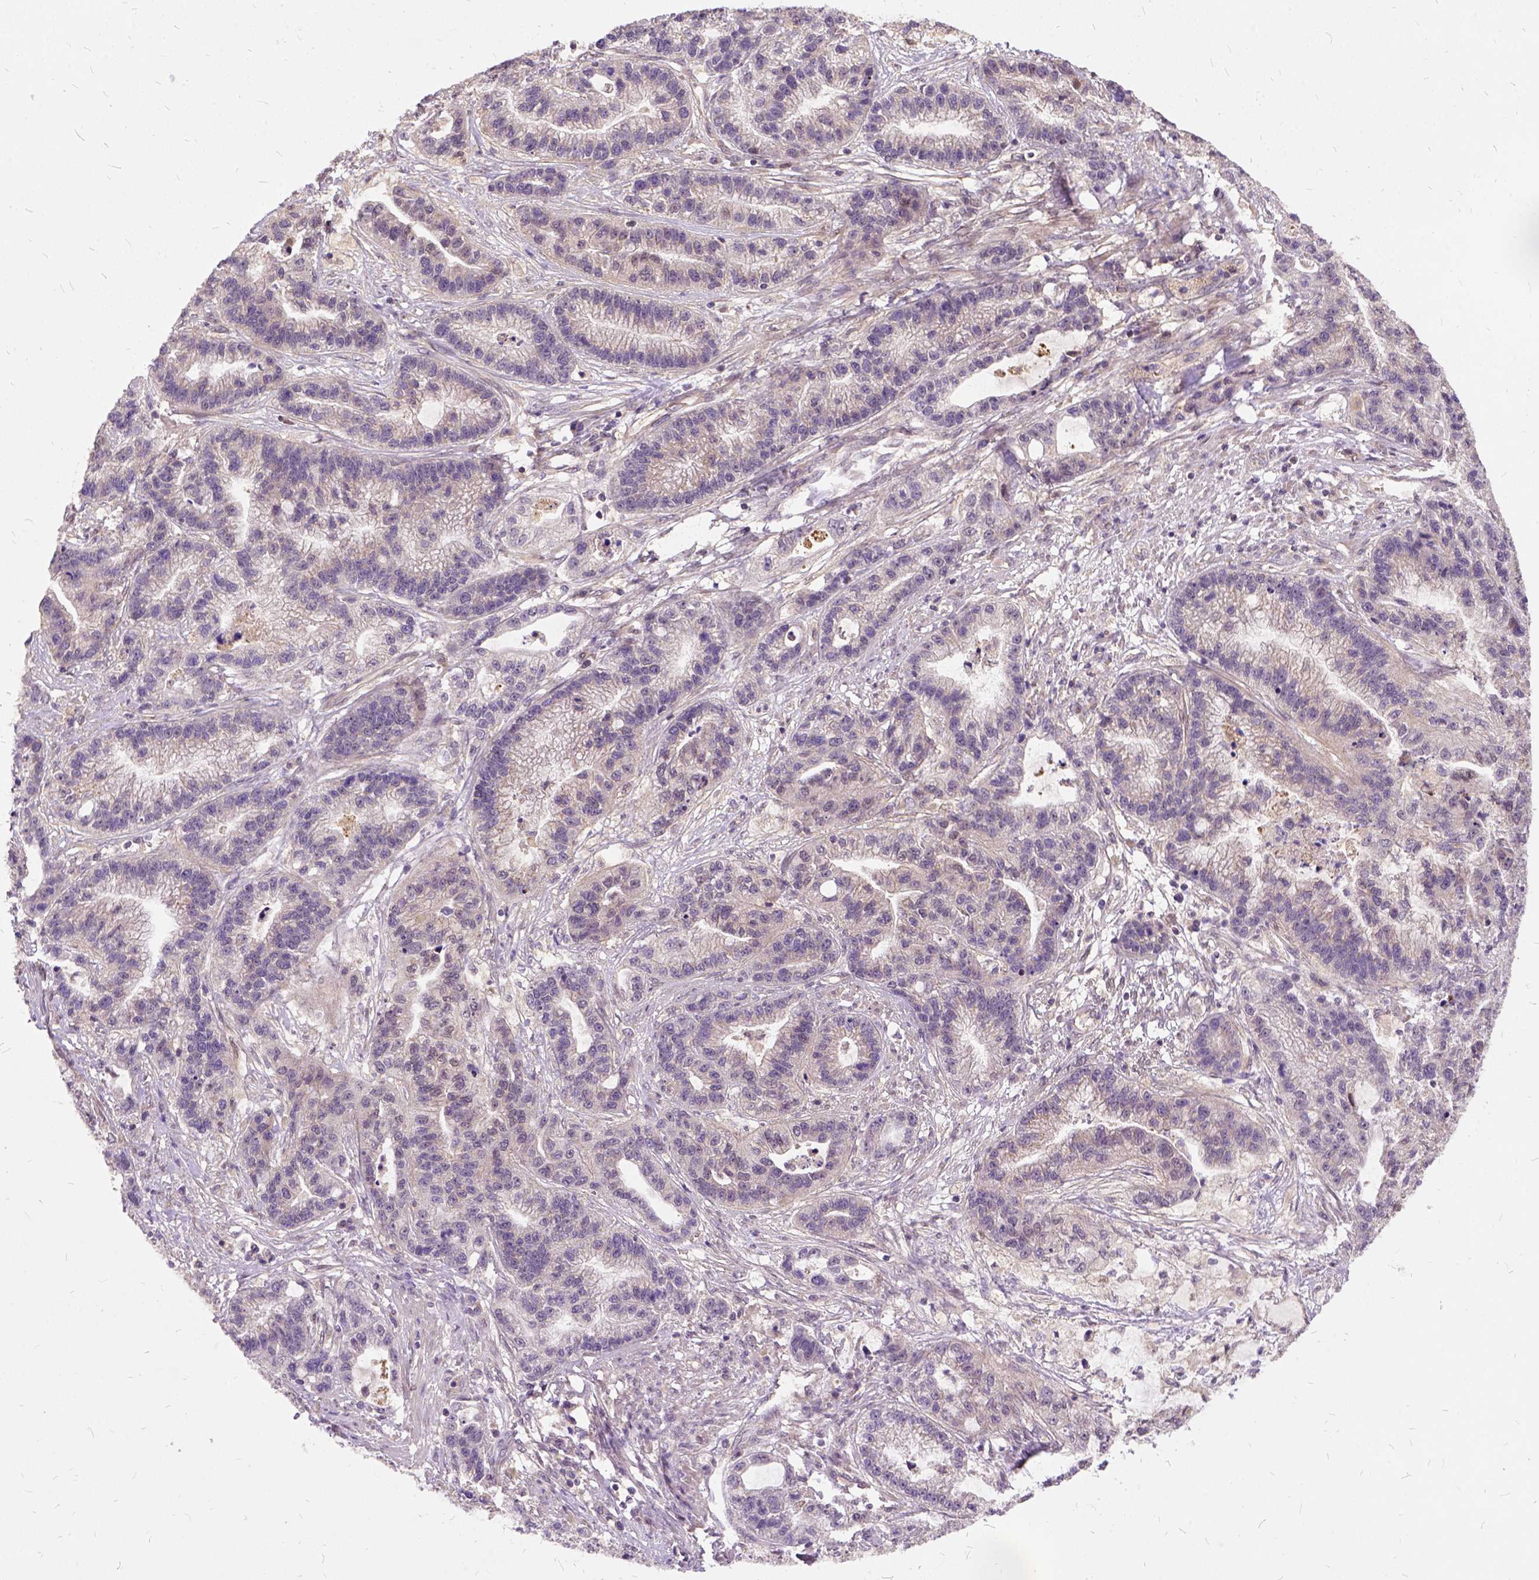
{"staining": {"intensity": "negative", "quantity": "none", "location": "none"}, "tissue": "stomach cancer", "cell_type": "Tumor cells", "image_type": "cancer", "snomed": [{"axis": "morphology", "description": "Adenocarcinoma, NOS"}, {"axis": "topography", "description": "Stomach"}], "caption": "Immunohistochemistry (IHC) micrograph of neoplastic tissue: stomach adenocarcinoma stained with DAB (3,3'-diaminobenzidine) shows no significant protein positivity in tumor cells.", "gene": "ILRUN", "patient": {"sex": "male", "age": 83}}